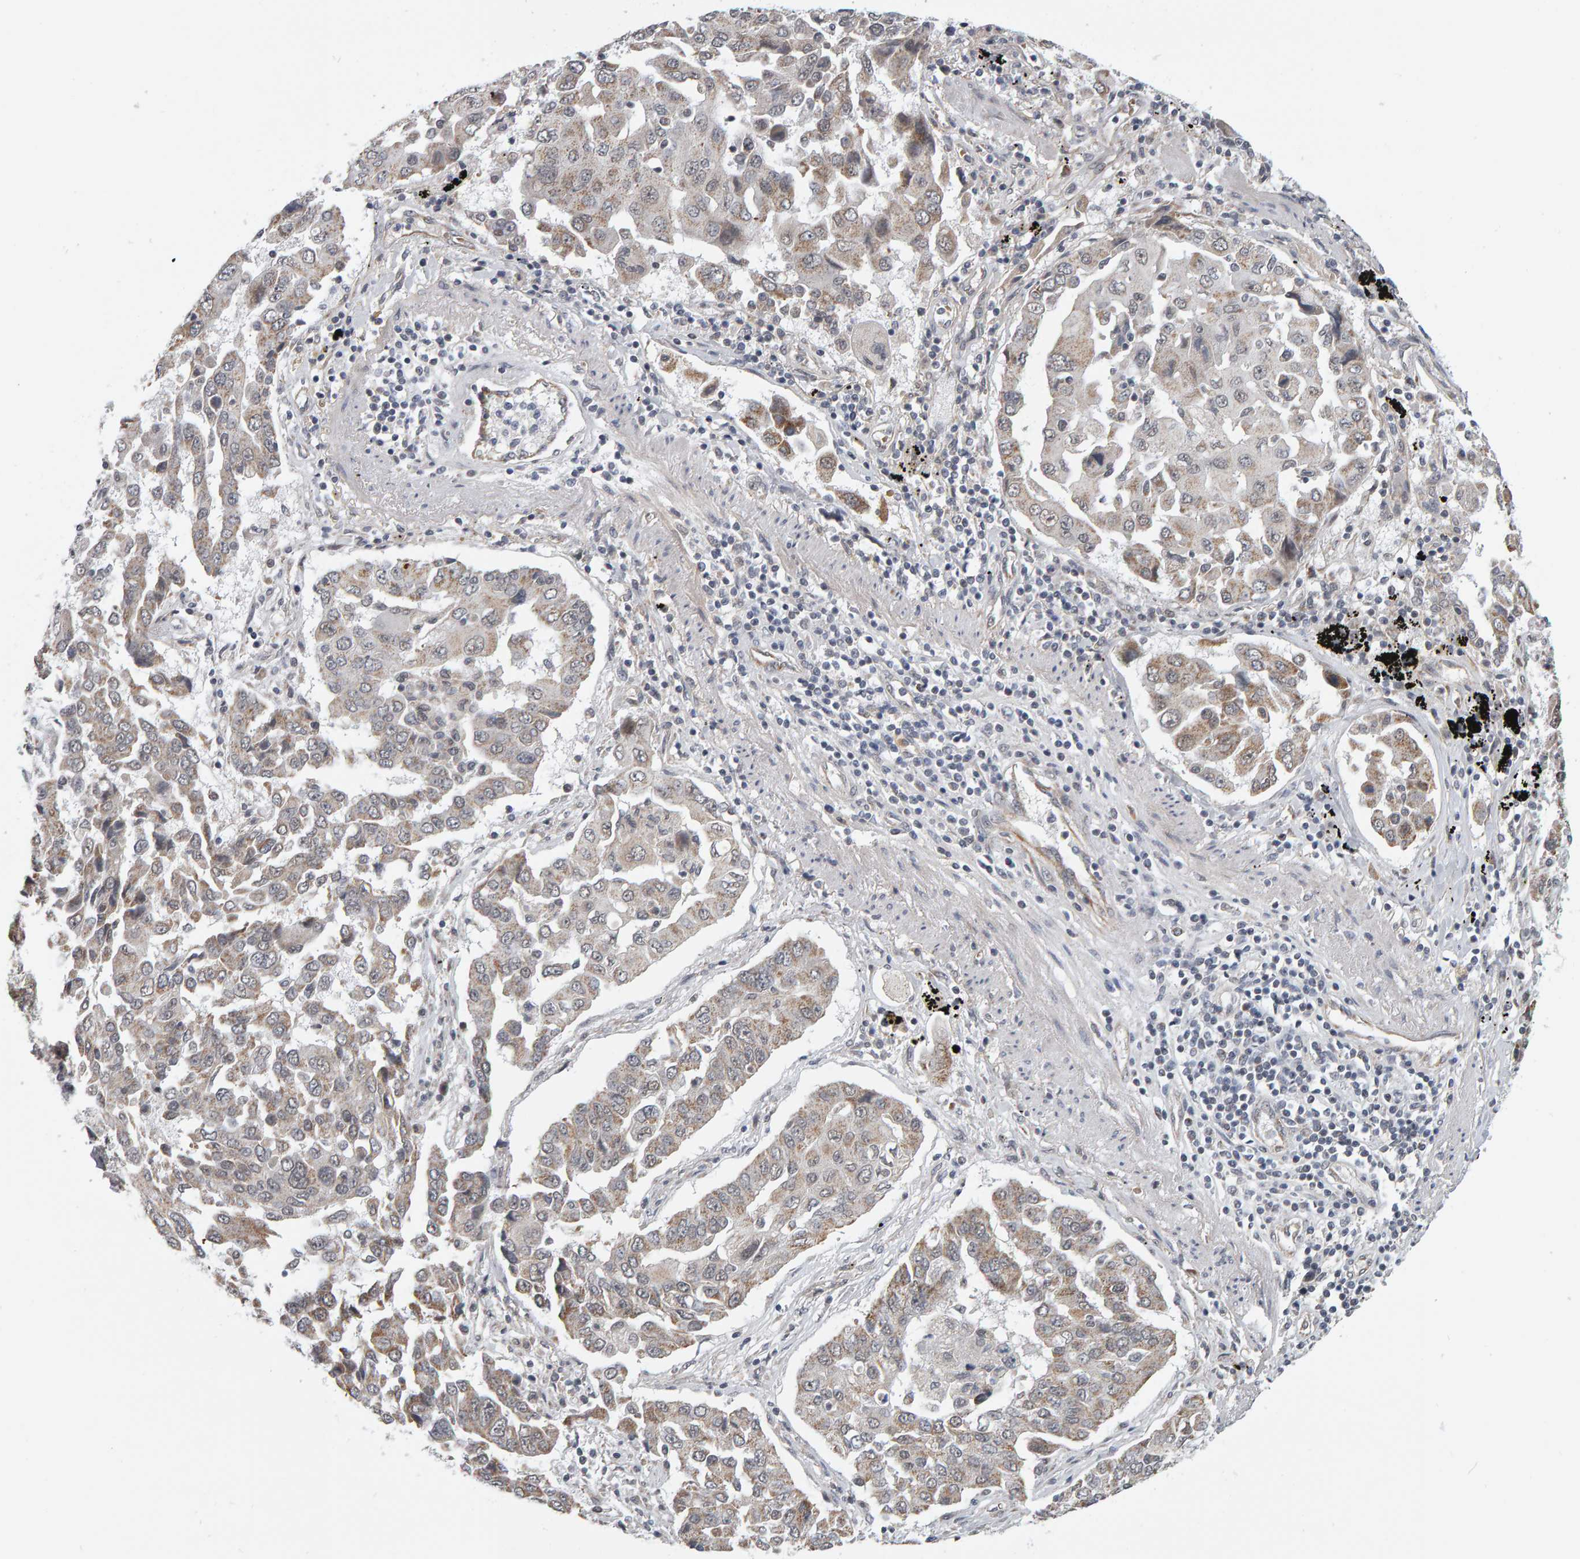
{"staining": {"intensity": "moderate", "quantity": "25%-75%", "location": "cytoplasmic/membranous"}, "tissue": "lung cancer", "cell_type": "Tumor cells", "image_type": "cancer", "snomed": [{"axis": "morphology", "description": "Adenocarcinoma, NOS"}, {"axis": "topography", "description": "Lung"}], "caption": "Immunohistochemistry (IHC) (DAB) staining of human lung adenocarcinoma exhibits moderate cytoplasmic/membranous protein expression in approximately 25%-75% of tumor cells. (DAB (3,3'-diaminobenzidine) IHC, brown staining for protein, blue staining for nuclei).", "gene": "DAP3", "patient": {"sex": "female", "age": 65}}